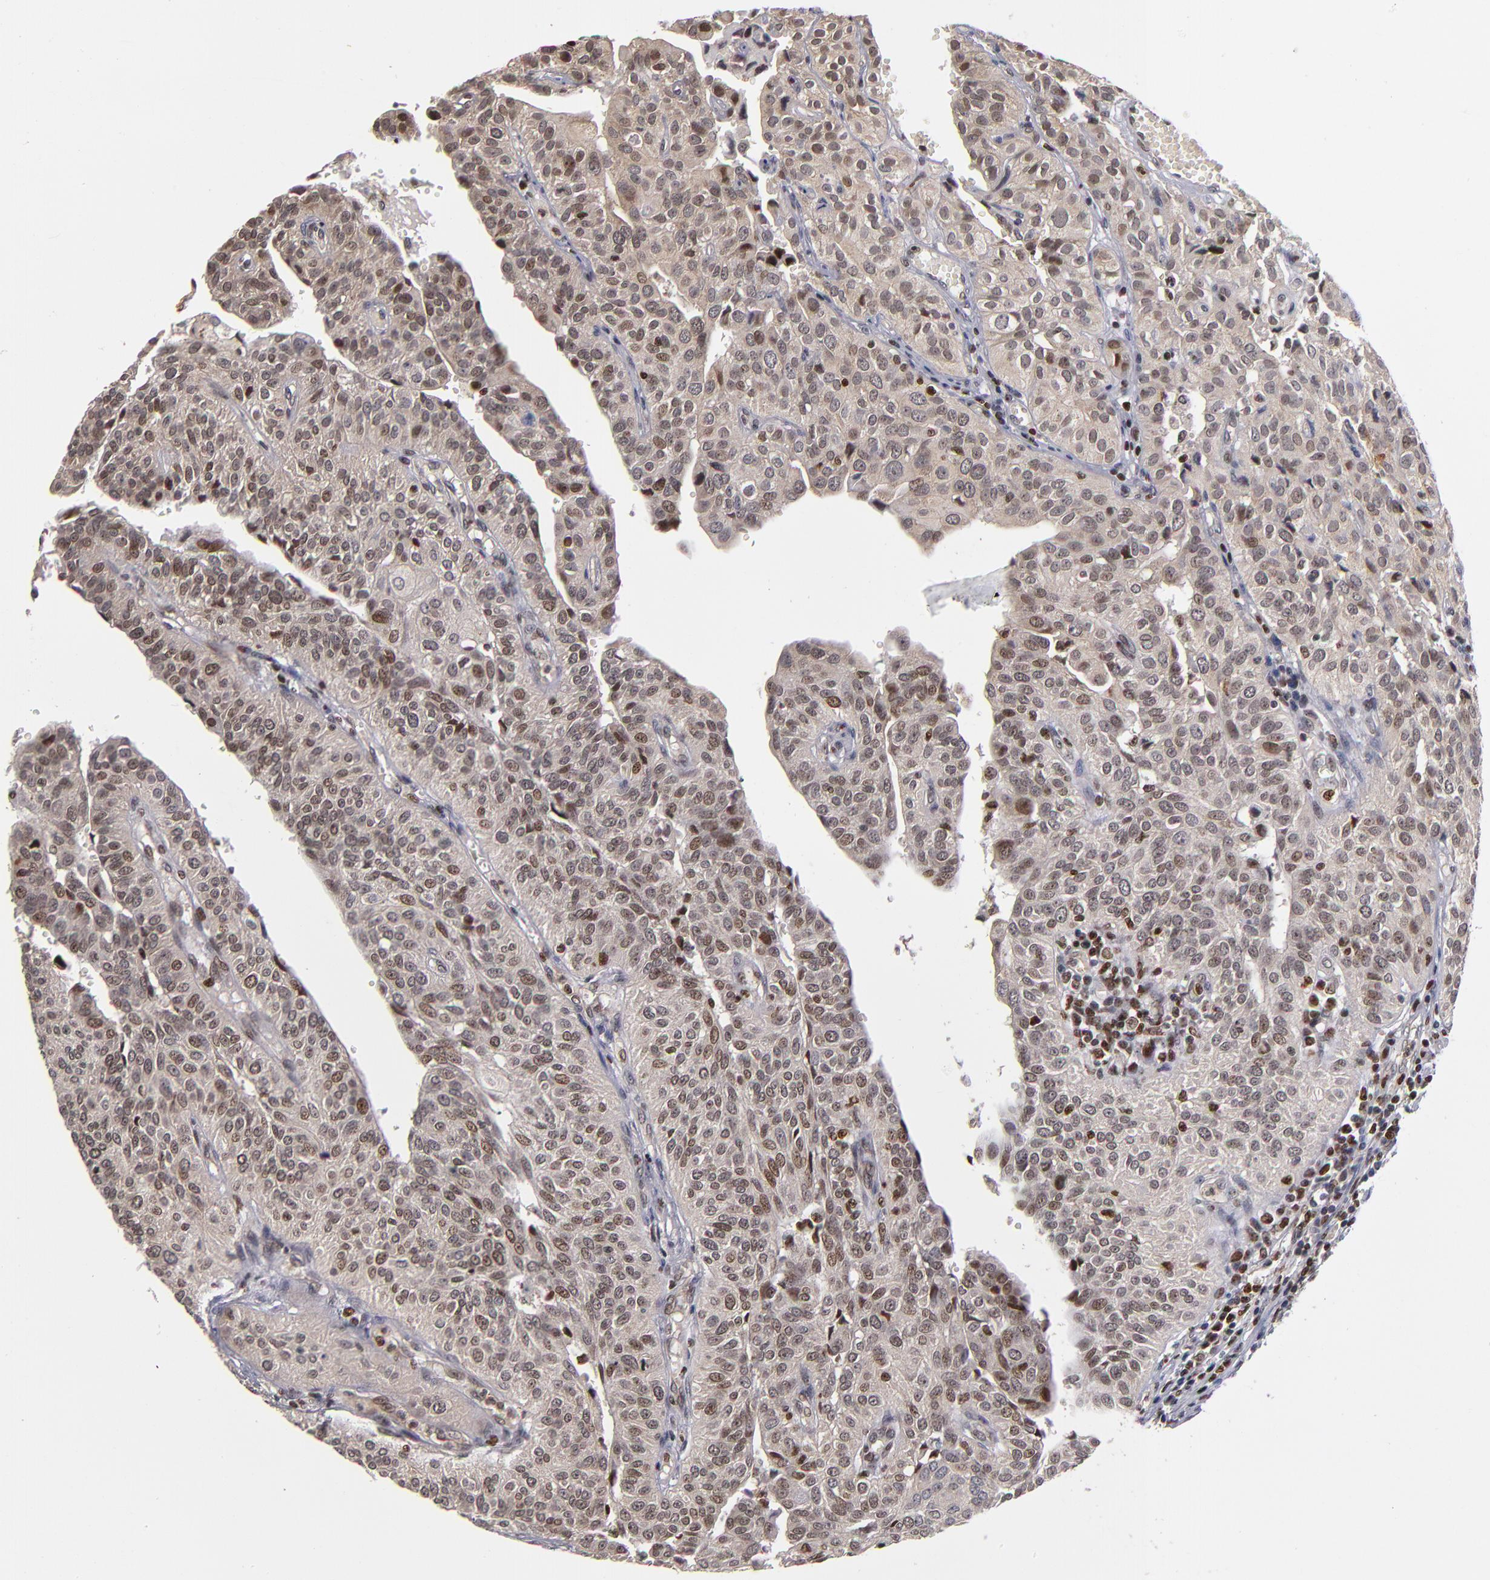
{"staining": {"intensity": "moderate", "quantity": "25%-75%", "location": "nuclear"}, "tissue": "urothelial cancer", "cell_type": "Tumor cells", "image_type": "cancer", "snomed": [{"axis": "morphology", "description": "Urothelial carcinoma, High grade"}, {"axis": "topography", "description": "Urinary bladder"}], "caption": "Immunohistochemistry (IHC) of human high-grade urothelial carcinoma reveals medium levels of moderate nuclear expression in about 25%-75% of tumor cells.", "gene": "KDM6A", "patient": {"sex": "male", "age": 56}}